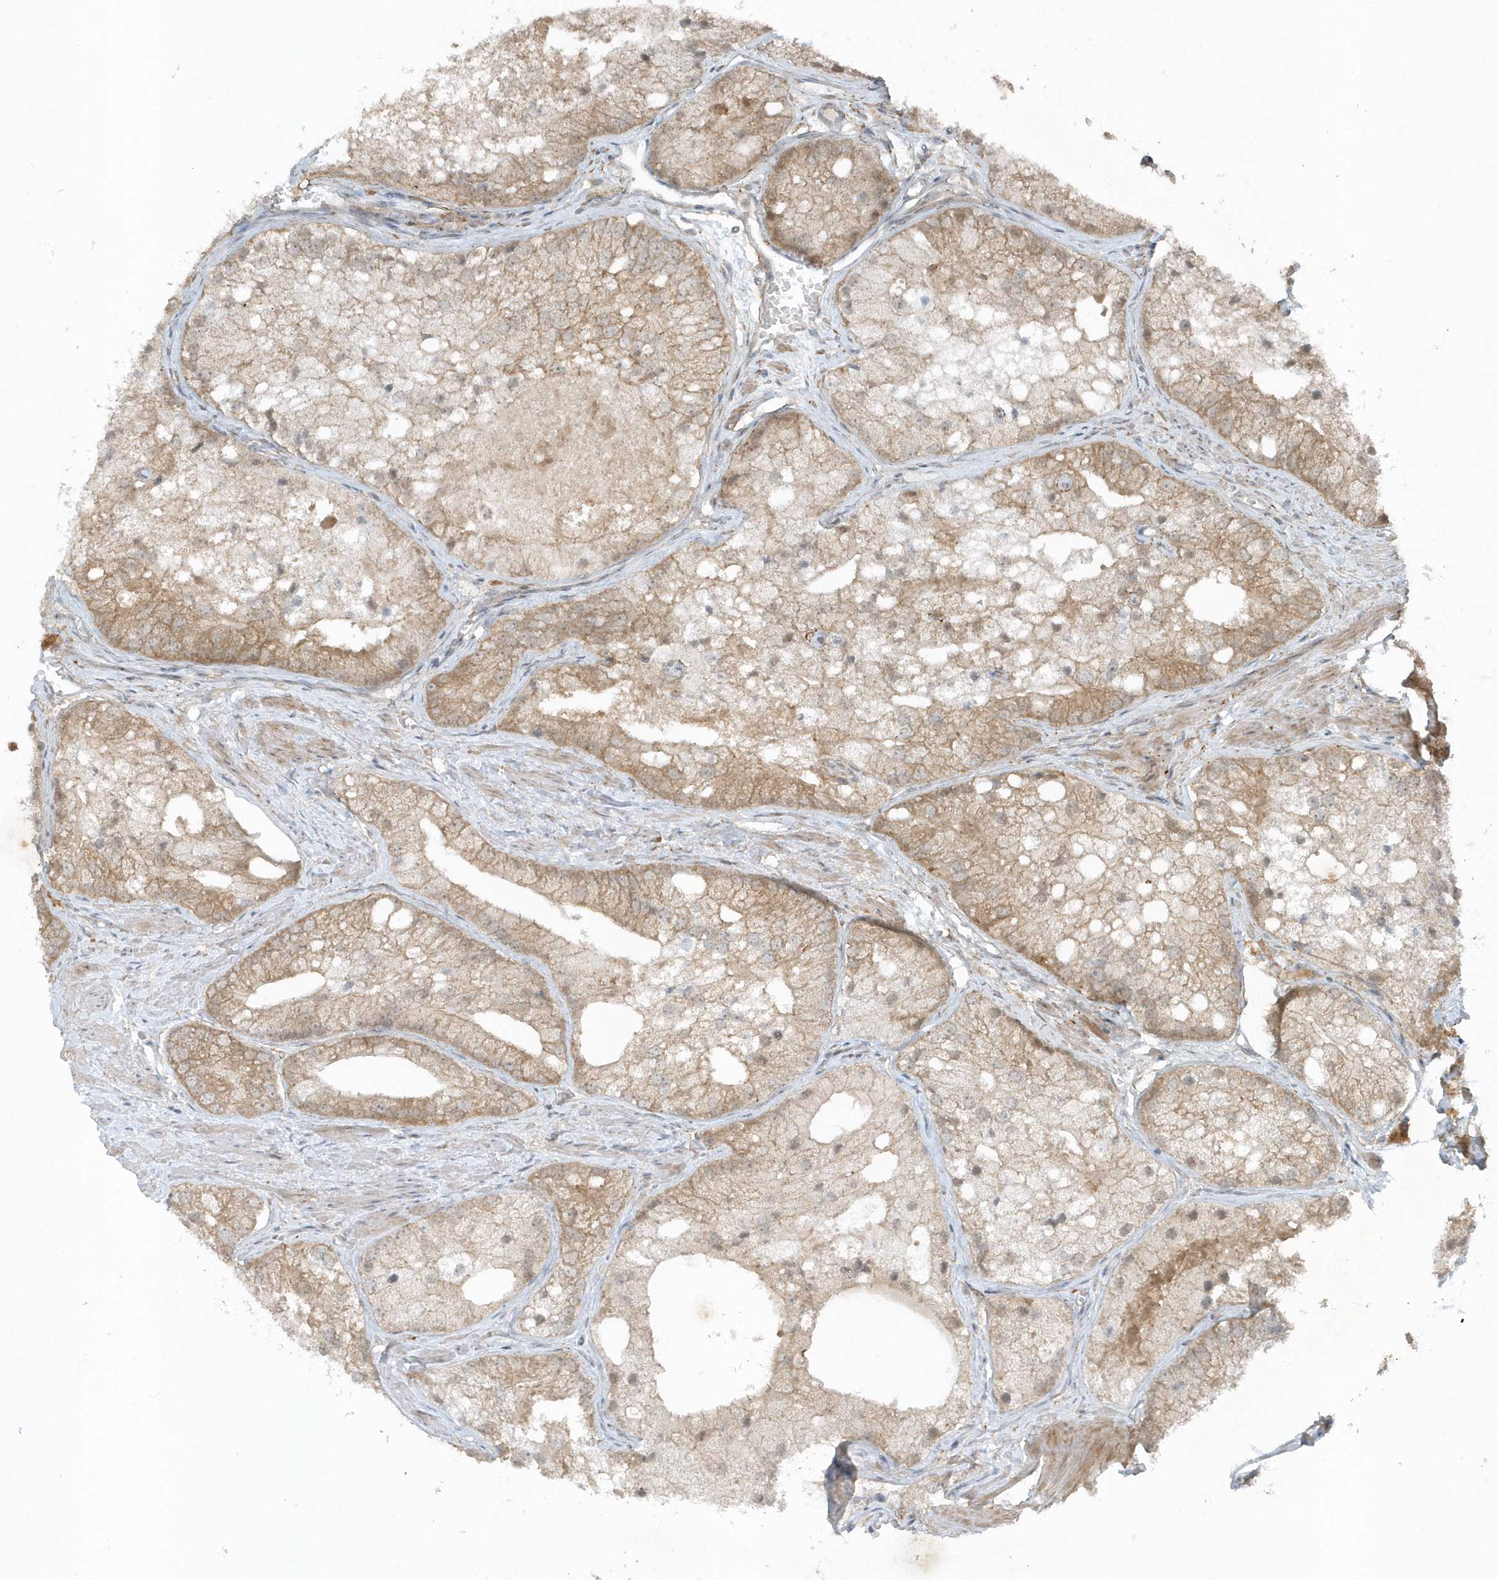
{"staining": {"intensity": "moderate", "quantity": "25%-75%", "location": "cytoplasmic/membranous"}, "tissue": "prostate cancer", "cell_type": "Tumor cells", "image_type": "cancer", "snomed": [{"axis": "morphology", "description": "Adenocarcinoma, Low grade"}, {"axis": "topography", "description": "Prostate"}], "caption": "Immunohistochemistry micrograph of neoplastic tissue: human prostate cancer (low-grade adenocarcinoma) stained using IHC reveals medium levels of moderate protein expression localized specifically in the cytoplasmic/membranous of tumor cells, appearing as a cytoplasmic/membranous brown color.", "gene": "PARD3B", "patient": {"sex": "male", "age": 69}}